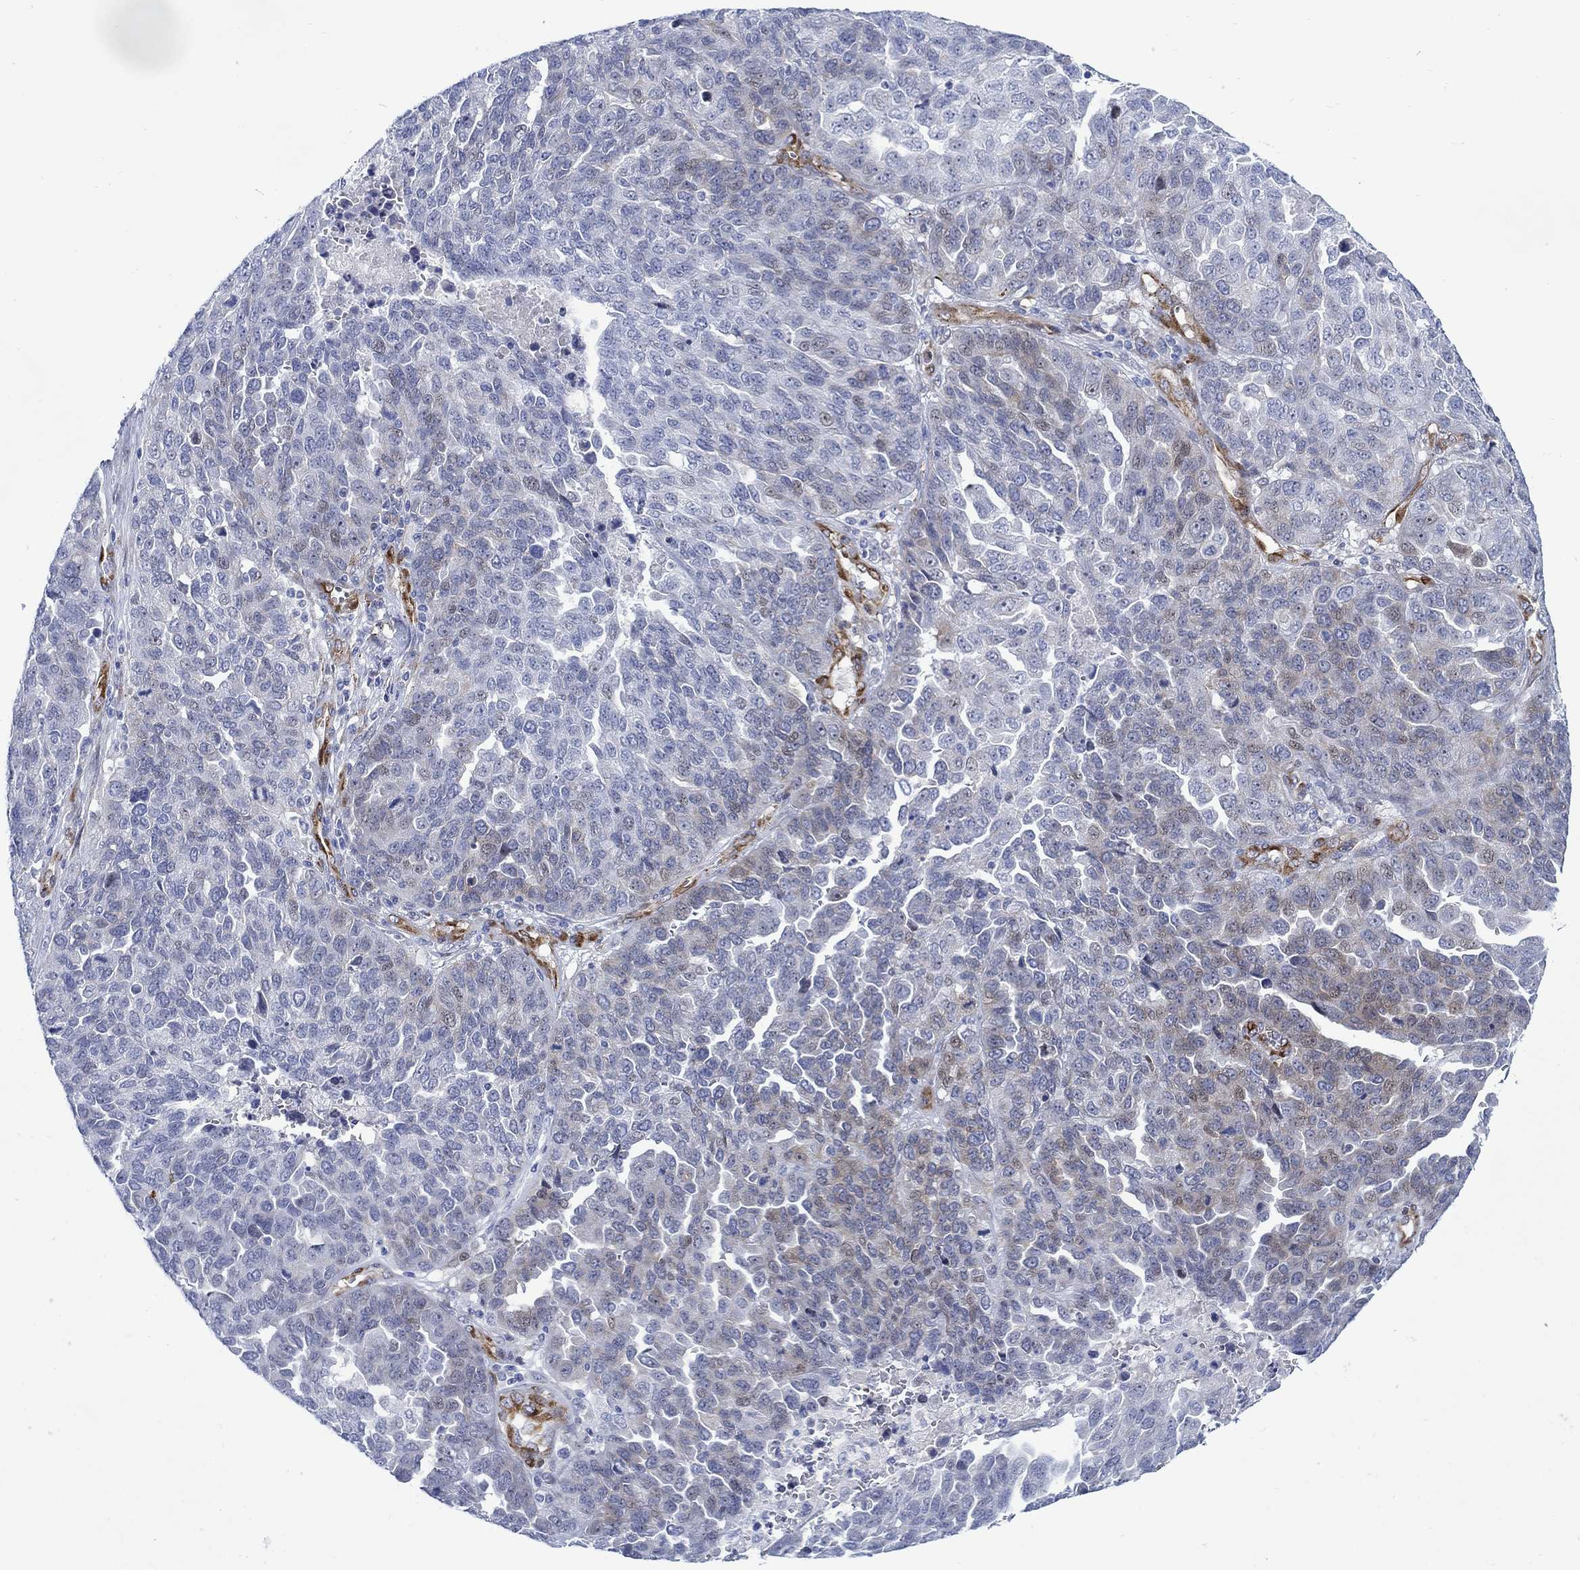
{"staining": {"intensity": "negative", "quantity": "none", "location": "none"}, "tissue": "ovarian cancer", "cell_type": "Tumor cells", "image_type": "cancer", "snomed": [{"axis": "morphology", "description": "Cystadenocarcinoma, serous, NOS"}, {"axis": "topography", "description": "Ovary"}], "caption": "Tumor cells show no significant staining in ovarian serous cystadenocarcinoma.", "gene": "KSR2", "patient": {"sex": "female", "age": 87}}